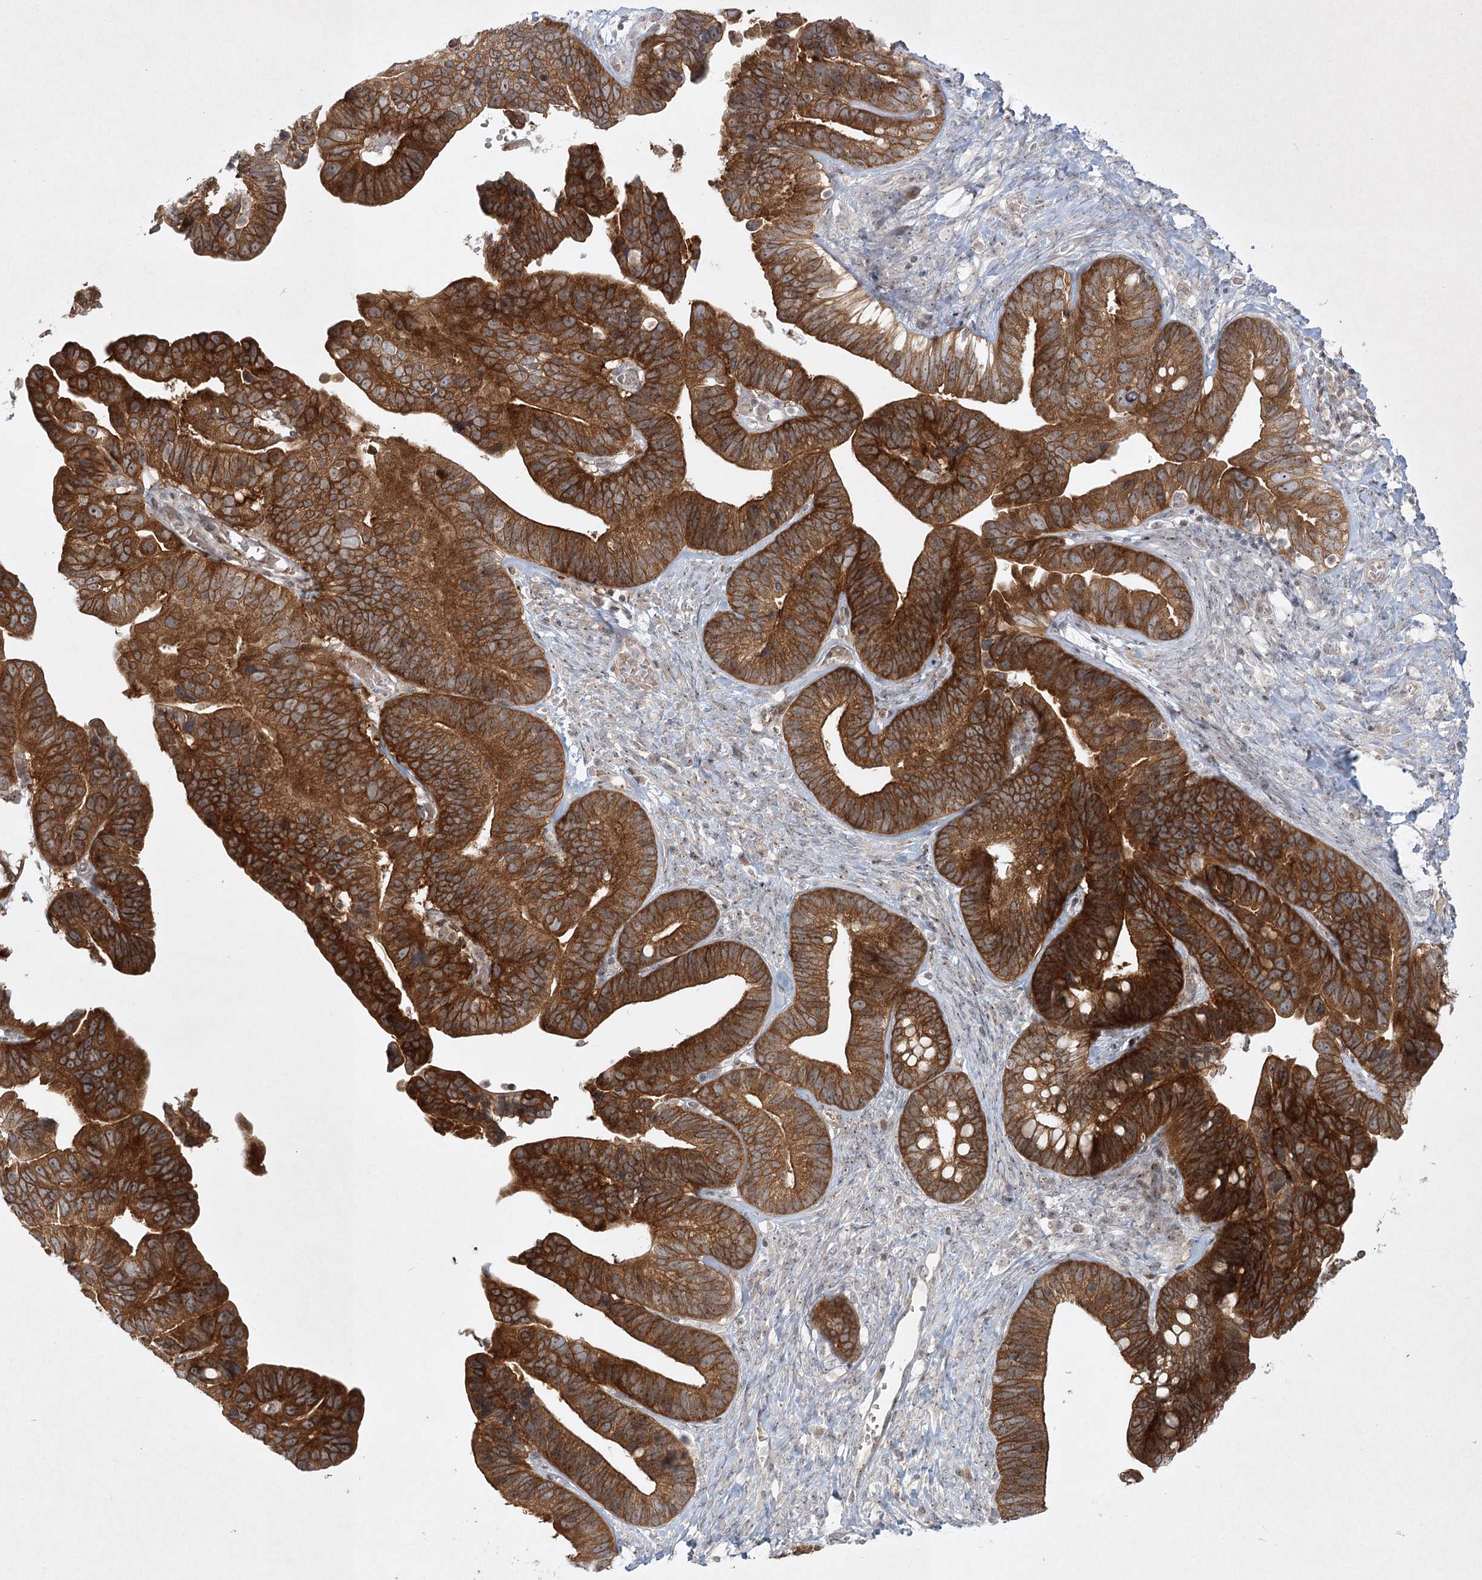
{"staining": {"intensity": "strong", "quantity": ">75%", "location": "cytoplasmic/membranous"}, "tissue": "ovarian cancer", "cell_type": "Tumor cells", "image_type": "cancer", "snomed": [{"axis": "morphology", "description": "Cystadenocarcinoma, serous, NOS"}, {"axis": "topography", "description": "Ovary"}], "caption": "IHC (DAB) staining of ovarian serous cystadenocarcinoma exhibits strong cytoplasmic/membranous protein staining in approximately >75% of tumor cells.", "gene": "SH2D3A", "patient": {"sex": "female", "age": 56}}